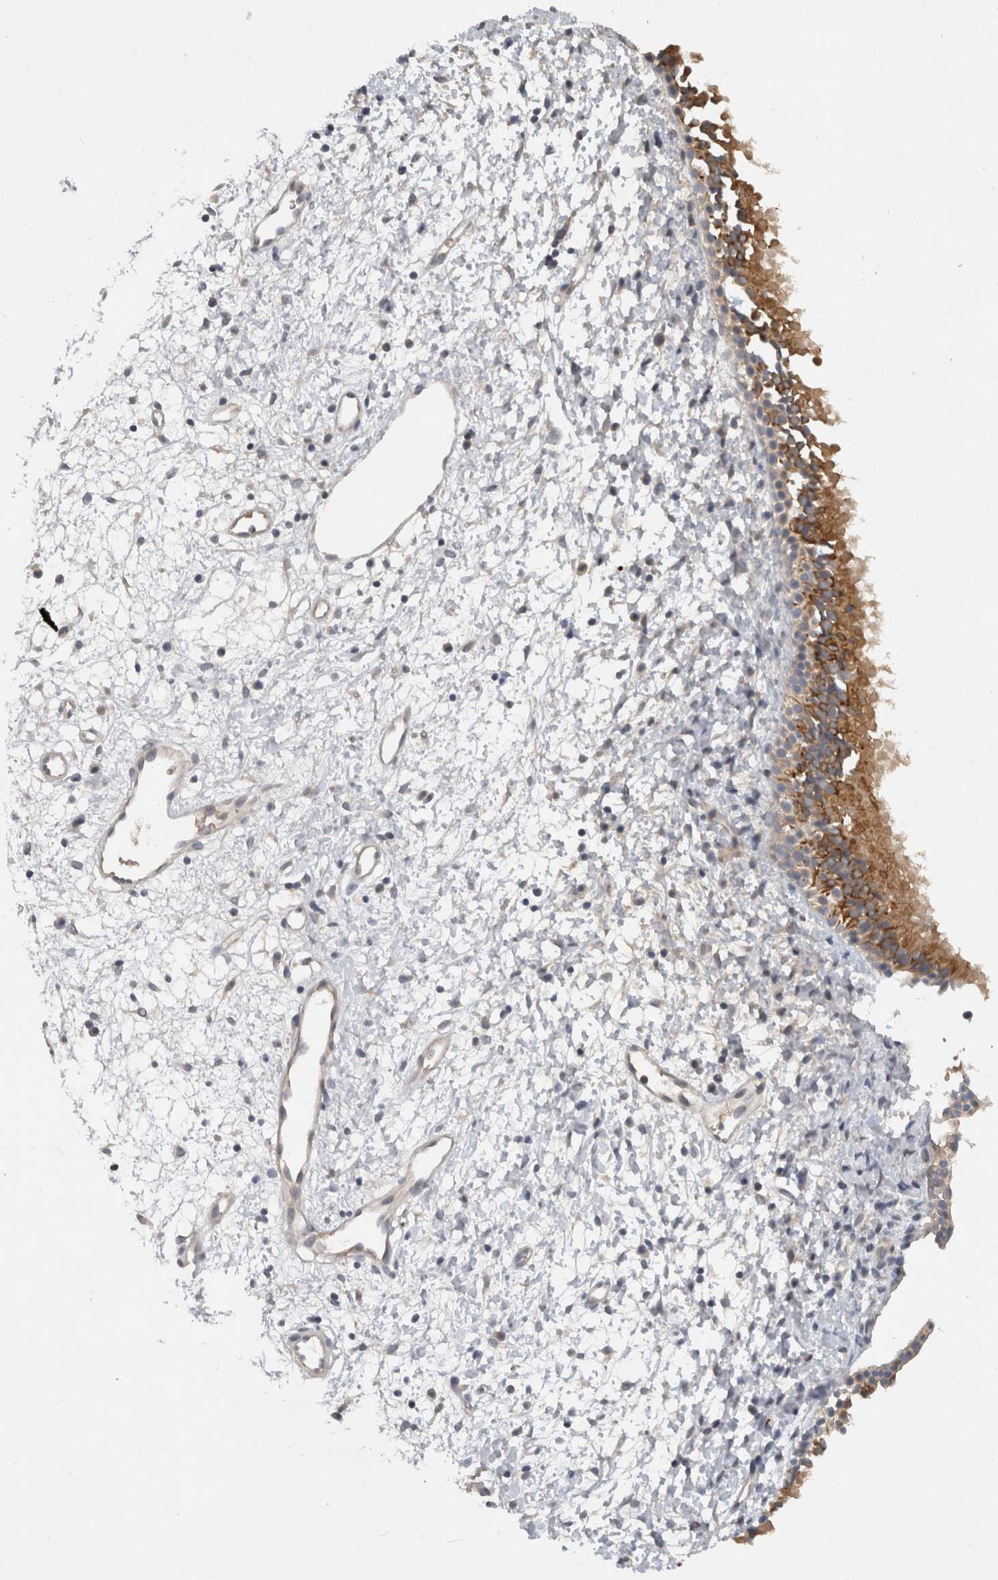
{"staining": {"intensity": "strong", "quantity": "25%-75%", "location": "cytoplasmic/membranous"}, "tissue": "nasopharynx", "cell_type": "Respiratory epithelial cells", "image_type": "normal", "snomed": [{"axis": "morphology", "description": "Normal tissue, NOS"}, {"axis": "topography", "description": "Nasopharynx"}], "caption": "Immunohistochemical staining of benign human nasopharynx reveals high levels of strong cytoplasmic/membranous expression in approximately 25%-75% of respiratory epithelial cells.", "gene": "HEXD", "patient": {"sex": "male", "age": 22}}